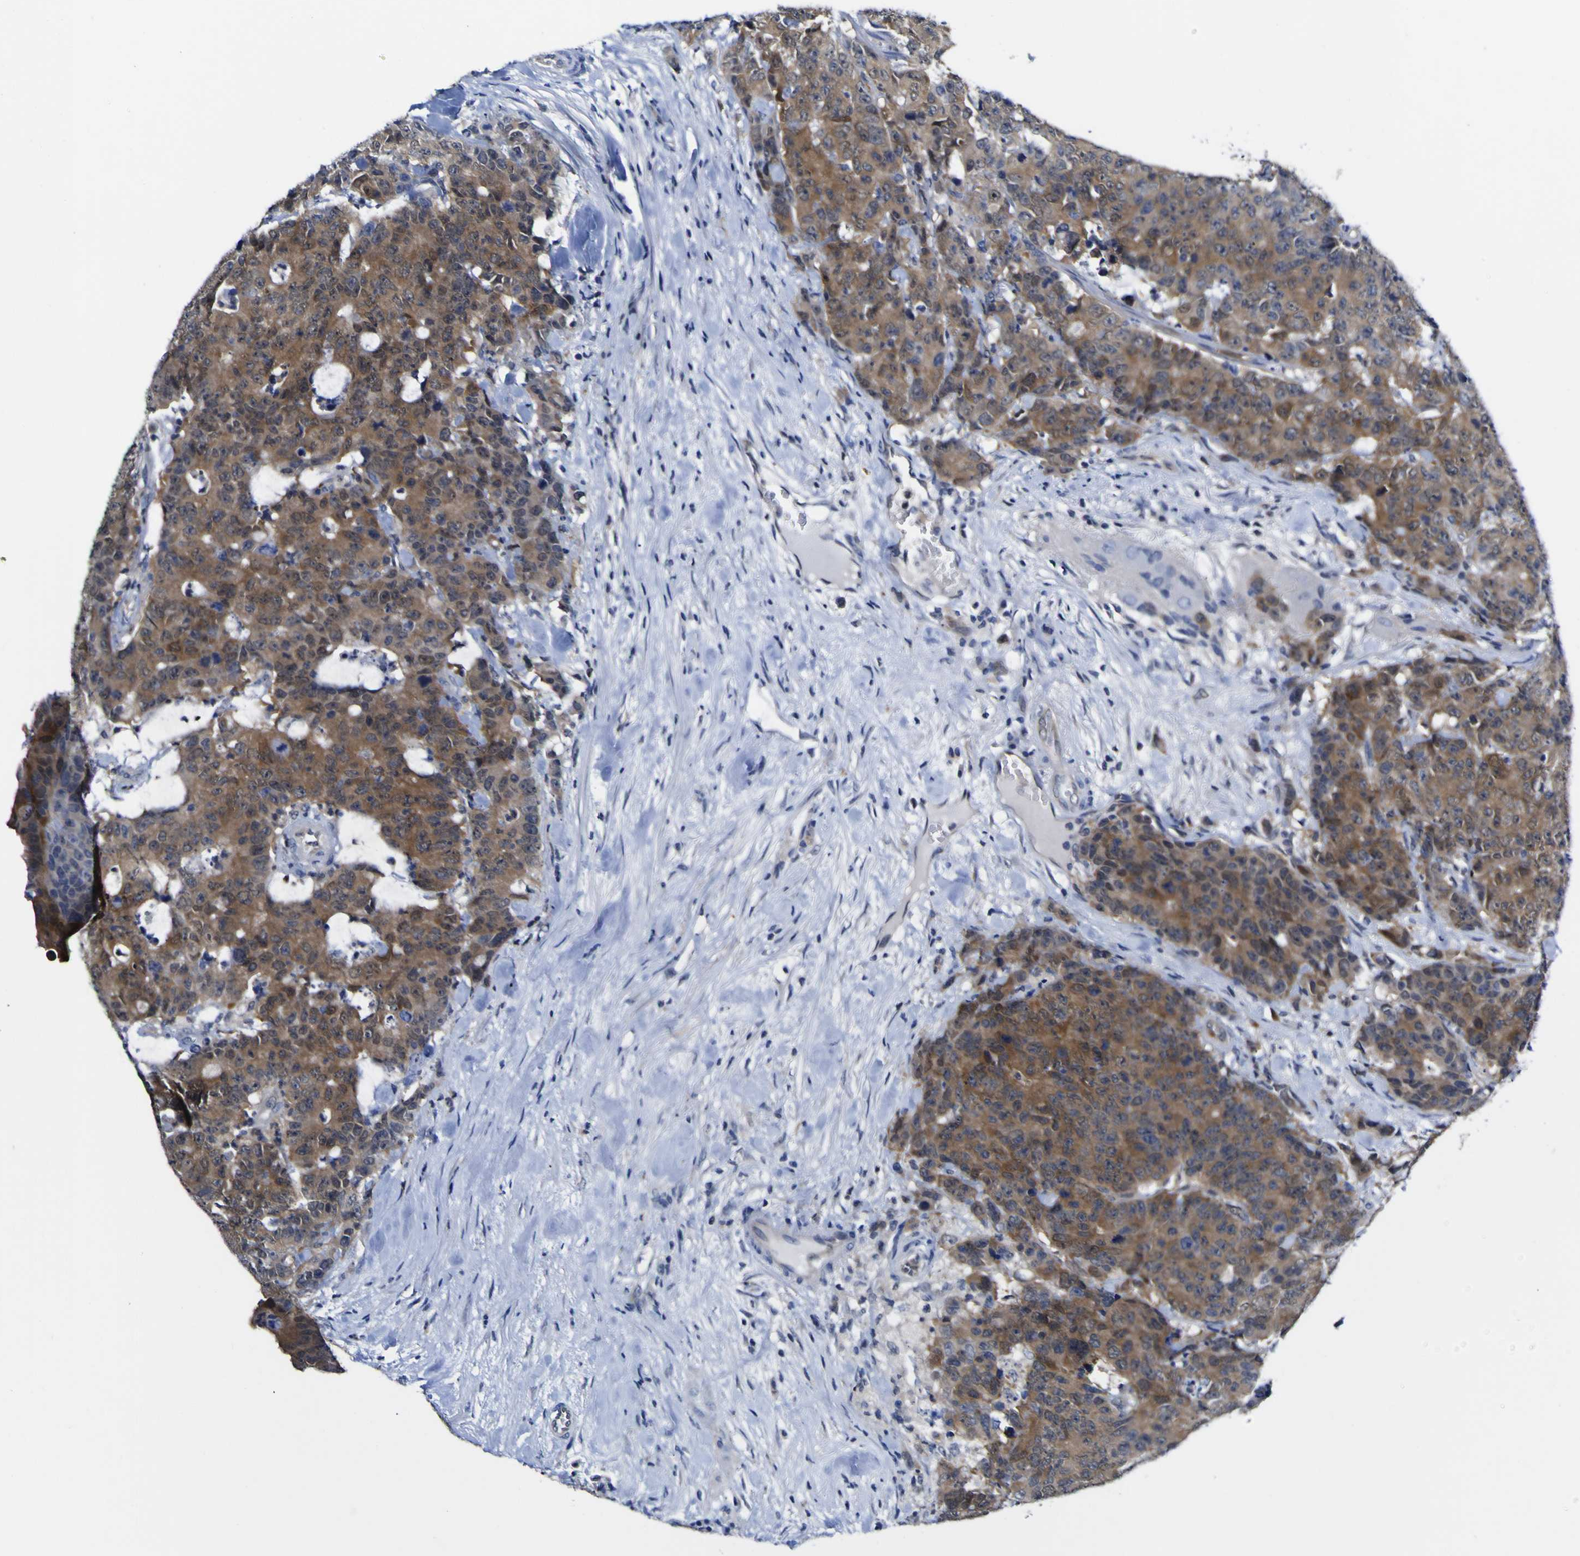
{"staining": {"intensity": "moderate", "quantity": ">75%", "location": "cytoplasmic/membranous"}, "tissue": "colorectal cancer", "cell_type": "Tumor cells", "image_type": "cancer", "snomed": [{"axis": "morphology", "description": "Adenocarcinoma, NOS"}, {"axis": "topography", "description": "Colon"}], "caption": "Protein staining demonstrates moderate cytoplasmic/membranous staining in about >75% of tumor cells in colorectal adenocarcinoma.", "gene": "CASP6", "patient": {"sex": "female", "age": 86}}